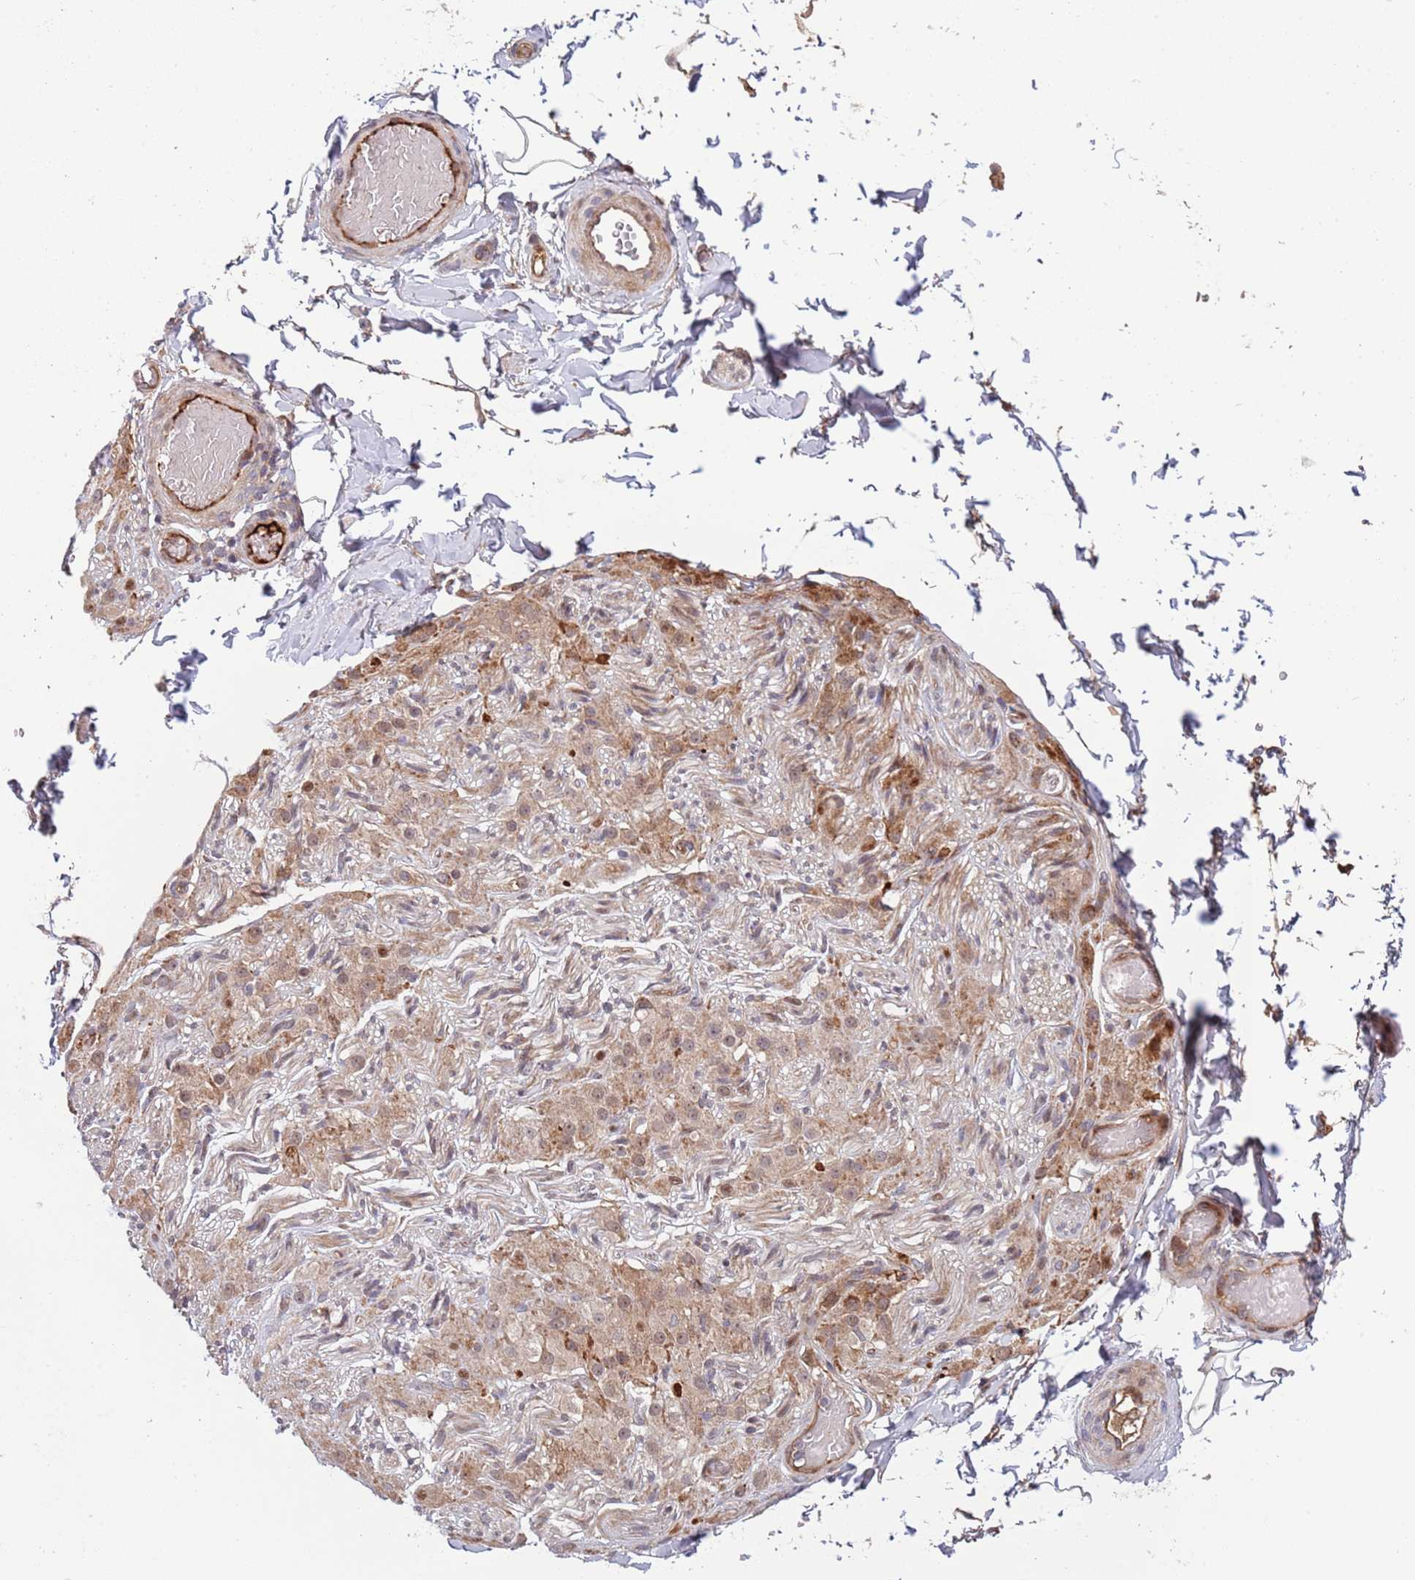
{"staining": {"intensity": "strong", "quantity": "25%-75%", "location": "nuclear"}, "tissue": "soft tissue", "cell_type": "Chondrocytes", "image_type": "normal", "snomed": [{"axis": "morphology", "description": "Normal tissue, NOS"}, {"axis": "topography", "description": "Soft tissue"}, {"axis": "topography", "description": "Vascular tissue"}, {"axis": "topography", "description": "Peripheral nerve tissue"}], "caption": "The micrograph shows staining of normal soft tissue, revealing strong nuclear protein positivity (brown color) within chondrocytes.", "gene": "NT5DC4", "patient": {"sex": "male", "age": 32}}